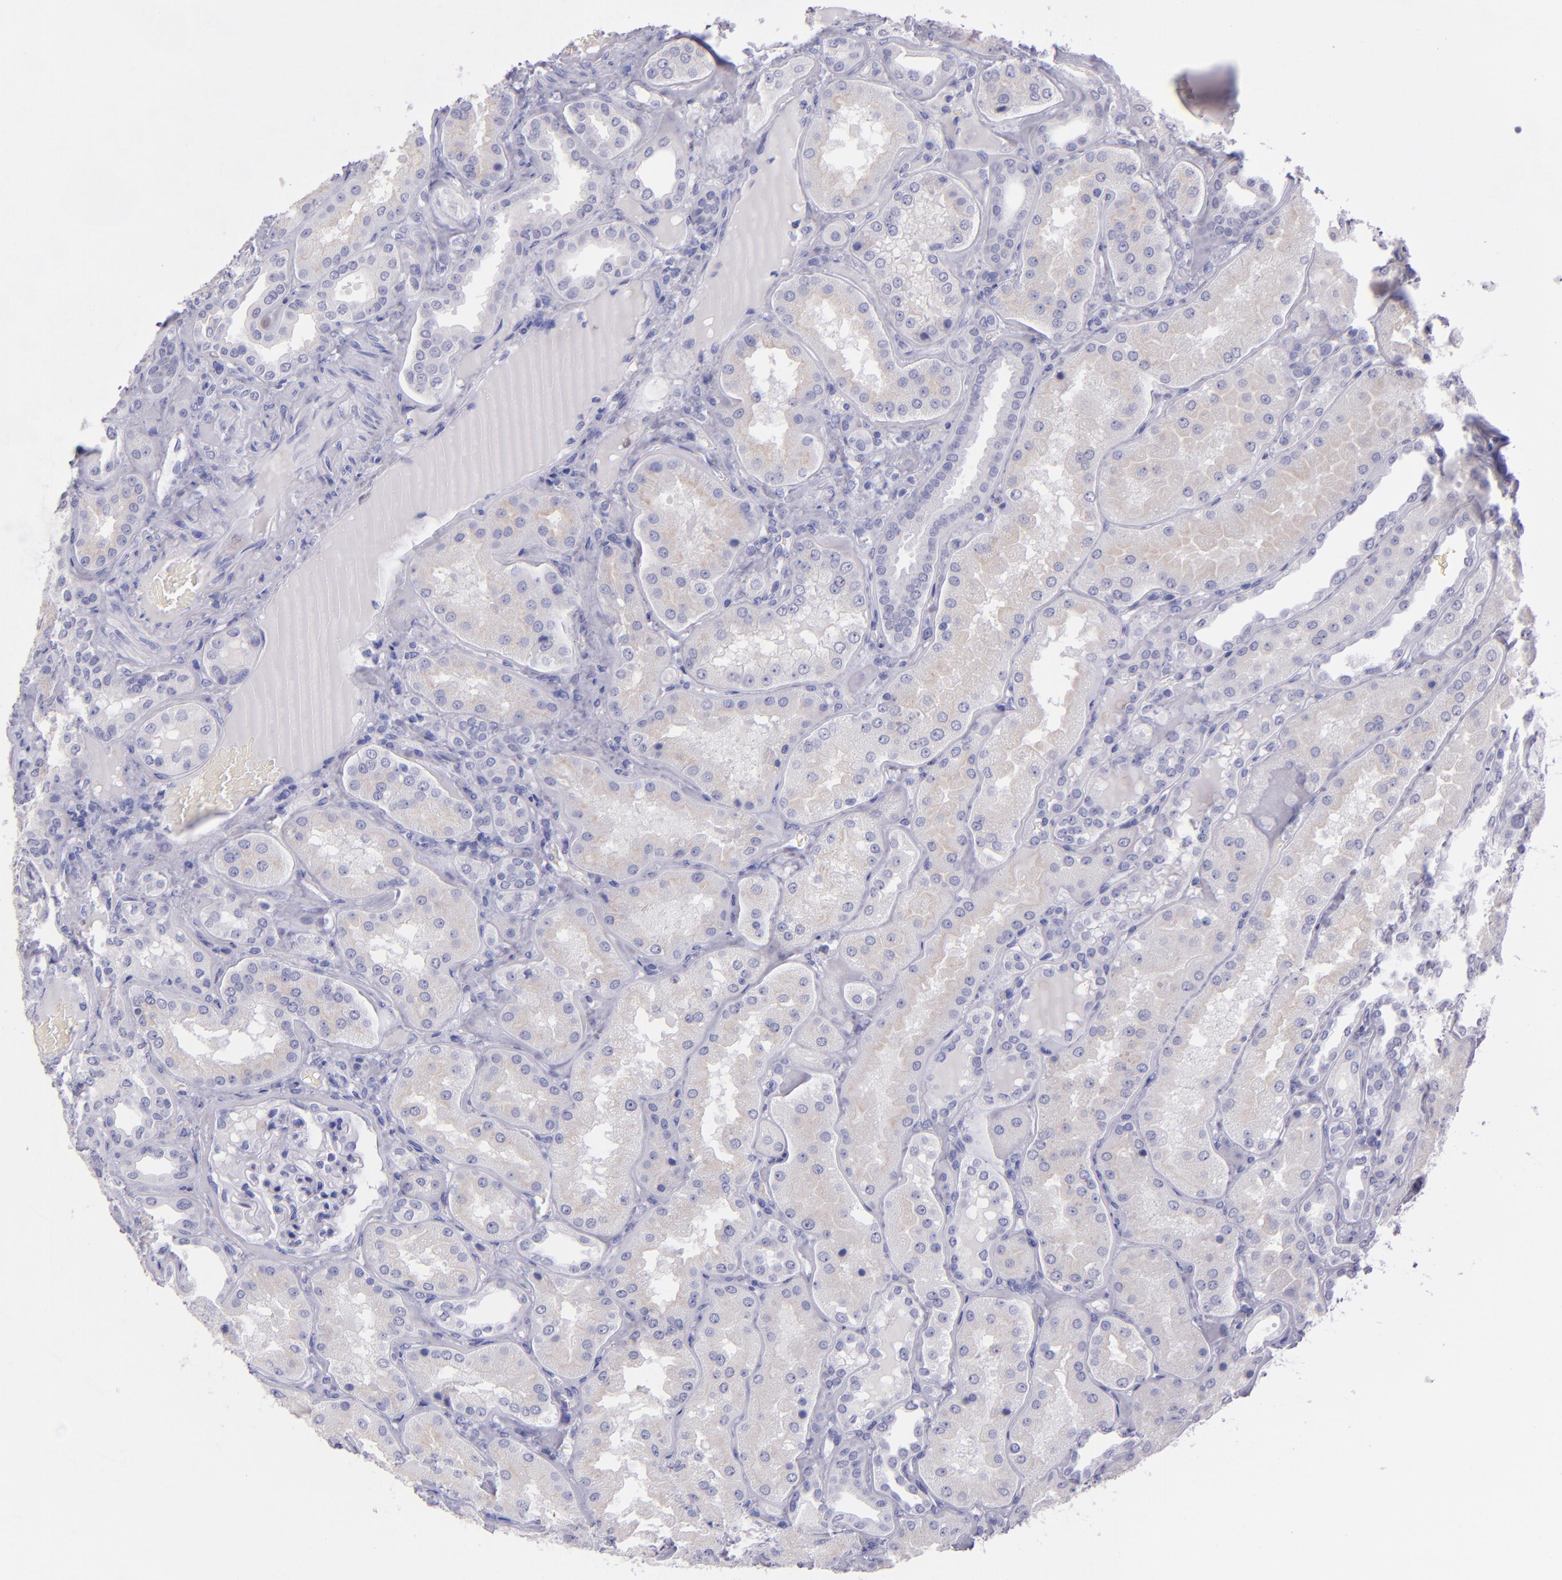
{"staining": {"intensity": "negative", "quantity": "none", "location": "none"}, "tissue": "kidney", "cell_type": "Cells in glomeruli", "image_type": "normal", "snomed": [{"axis": "morphology", "description": "Normal tissue, NOS"}, {"axis": "topography", "description": "Kidney"}], "caption": "This is an immunohistochemistry image of unremarkable human kidney. There is no positivity in cells in glomeruli.", "gene": "TNNT3", "patient": {"sex": "female", "age": 56}}